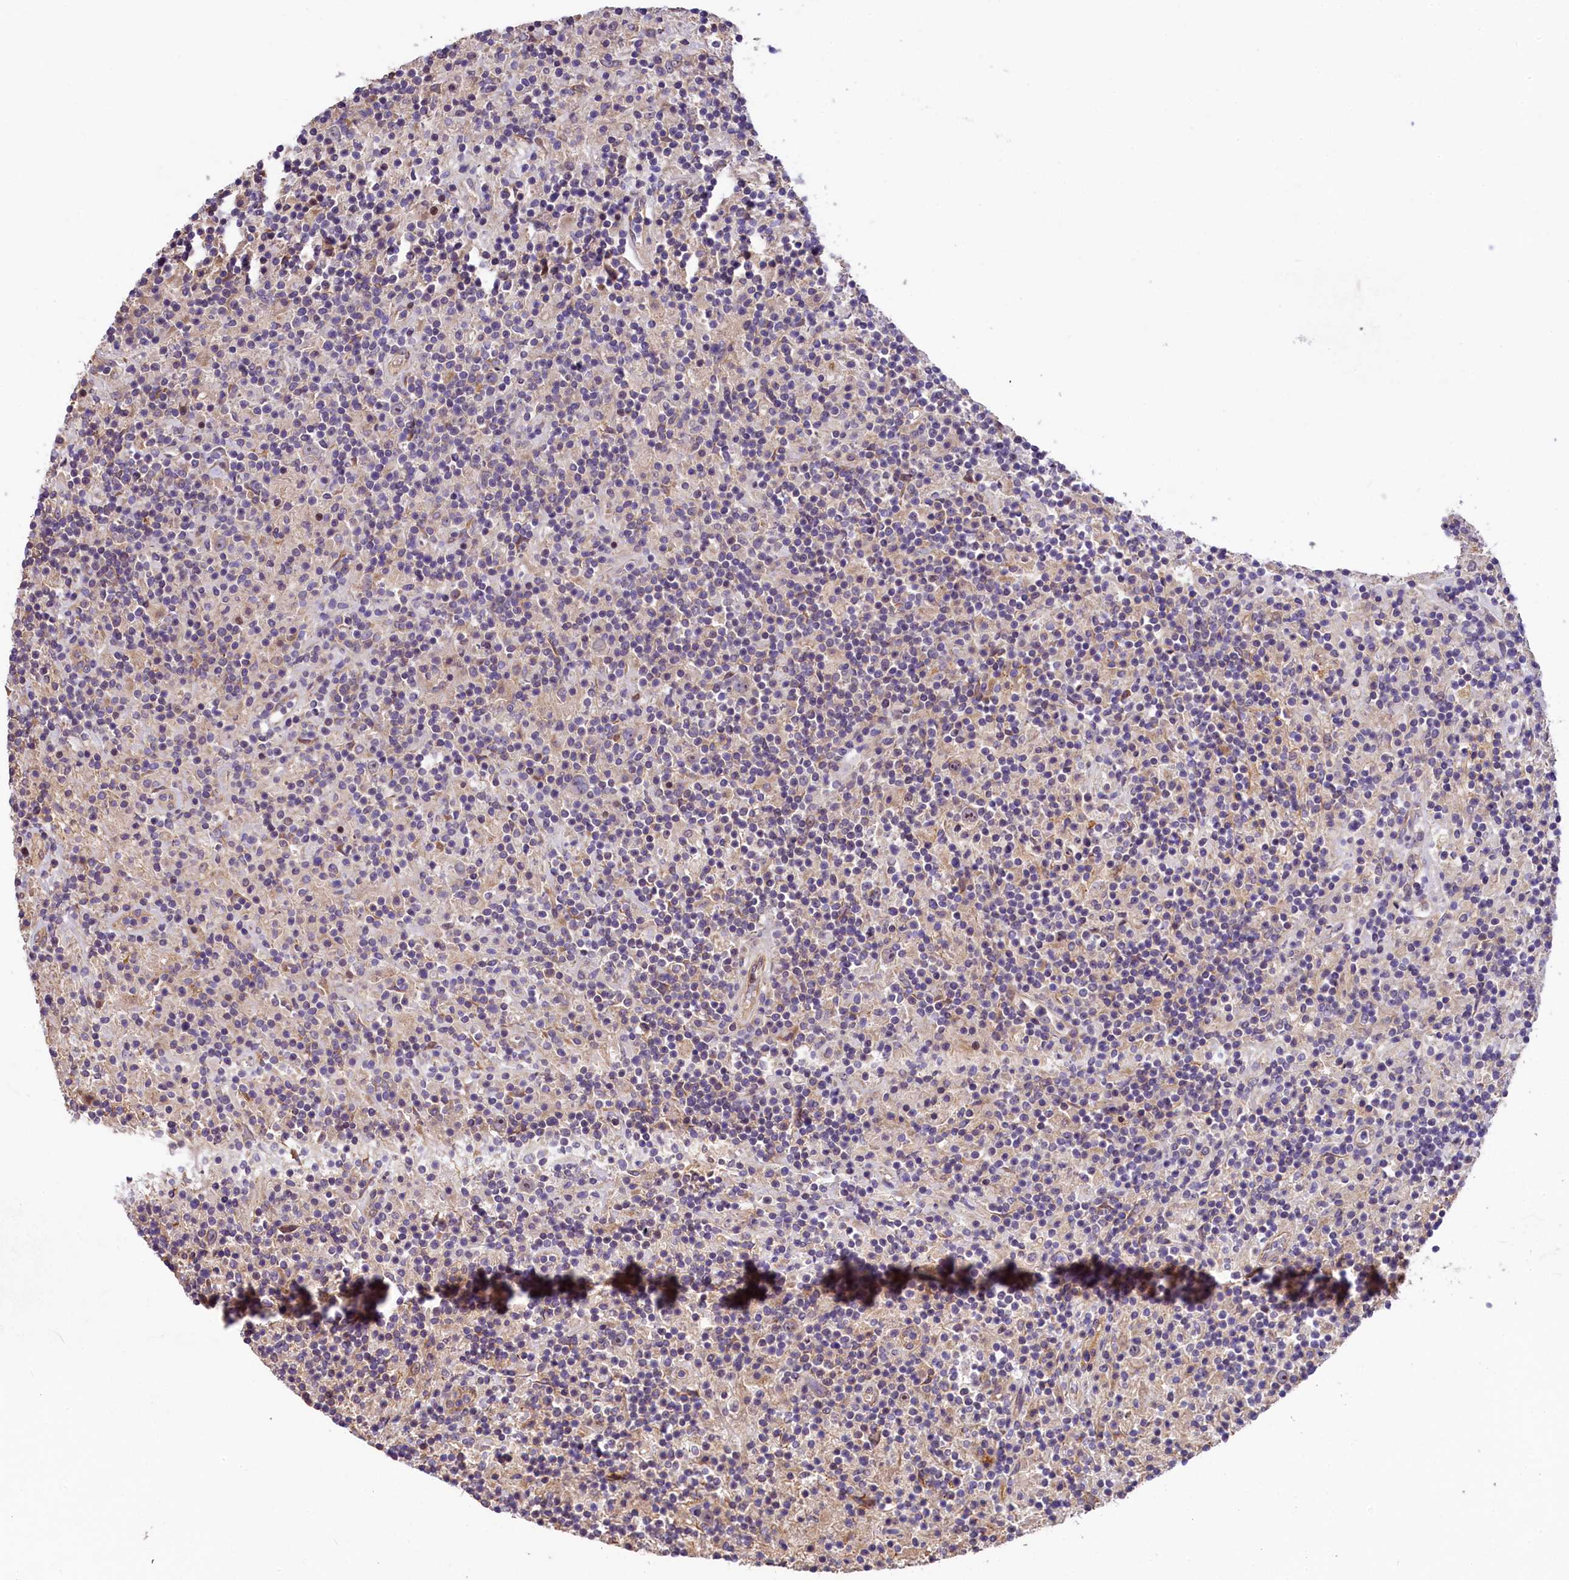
{"staining": {"intensity": "negative", "quantity": "none", "location": "none"}, "tissue": "lymphoma", "cell_type": "Tumor cells", "image_type": "cancer", "snomed": [{"axis": "morphology", "description": "Hodgkin's disease, NOS"}, {"axis": "topography", "description": "Lymph node"}], "caption": "Immunohistochemistry (IHC) of human lymphoma displays no positivity in tumor cells.", "gene": "UBXN6", "patient": {"sex": "male", "age": 70}}